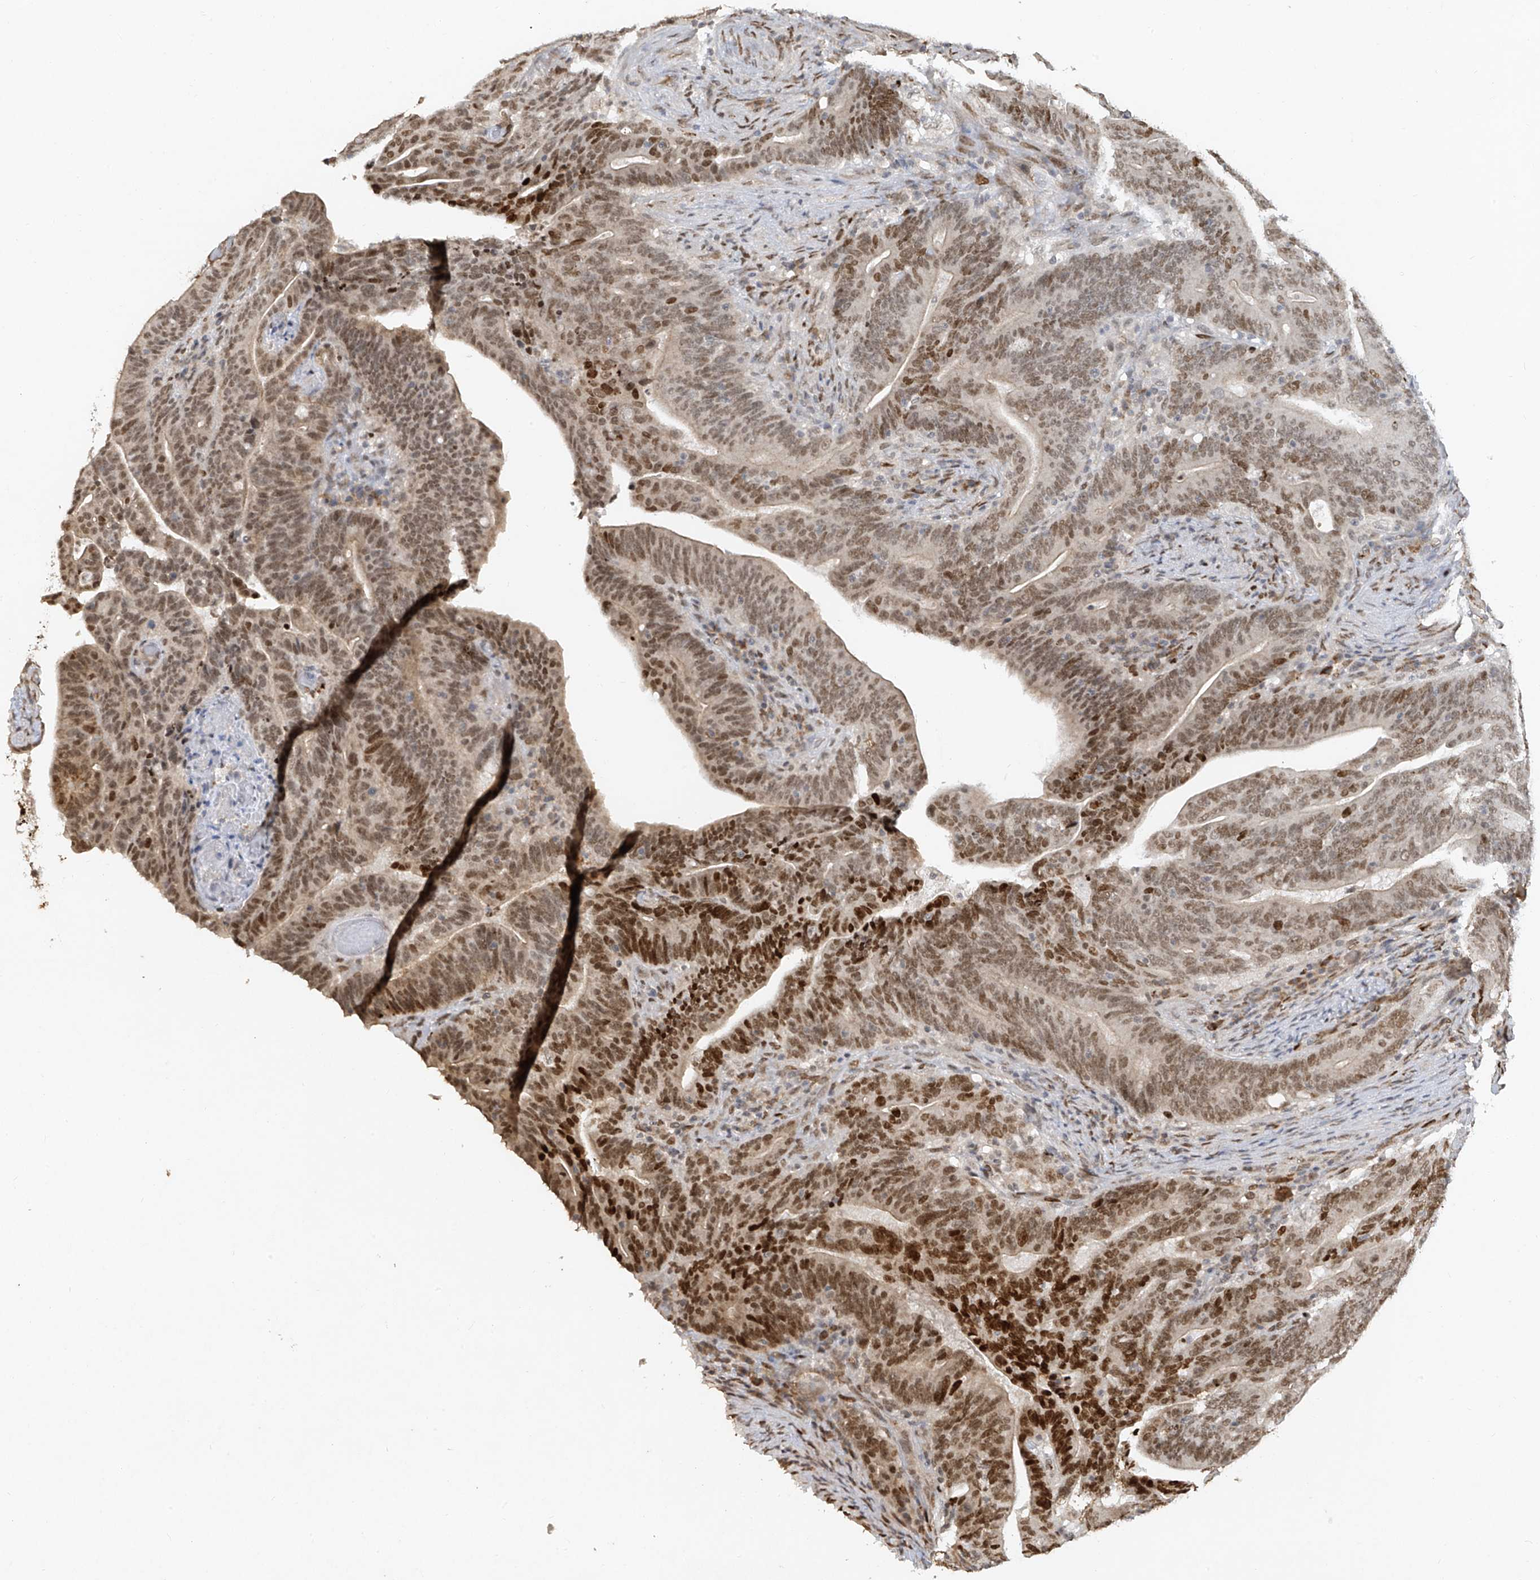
{"staining": {"intensity": "strong", "quantity": "25%-75%", "location": "nuclear"}, "tissue": "colorectal cancer", "cell_type": "Tumor cells", "image_type": "cancer", "snomed": [{"axis": "morphology", "description": "Normal tissue, NOS"}, {"axis": "morphology", "description": "Adenocarcinoma, NOS"}, {"axis": "topography", "description": "Colon"}], "caption": "Immunohistochemistry photomicrograph of colorectal adenocarcinoma stained for a protein (brown), which reveals high levels of strong nuclear positivity in about 25%-75% of tumor cells.", "gene": "ATRIP", "patient": {"sex": "female", "age": 66}}